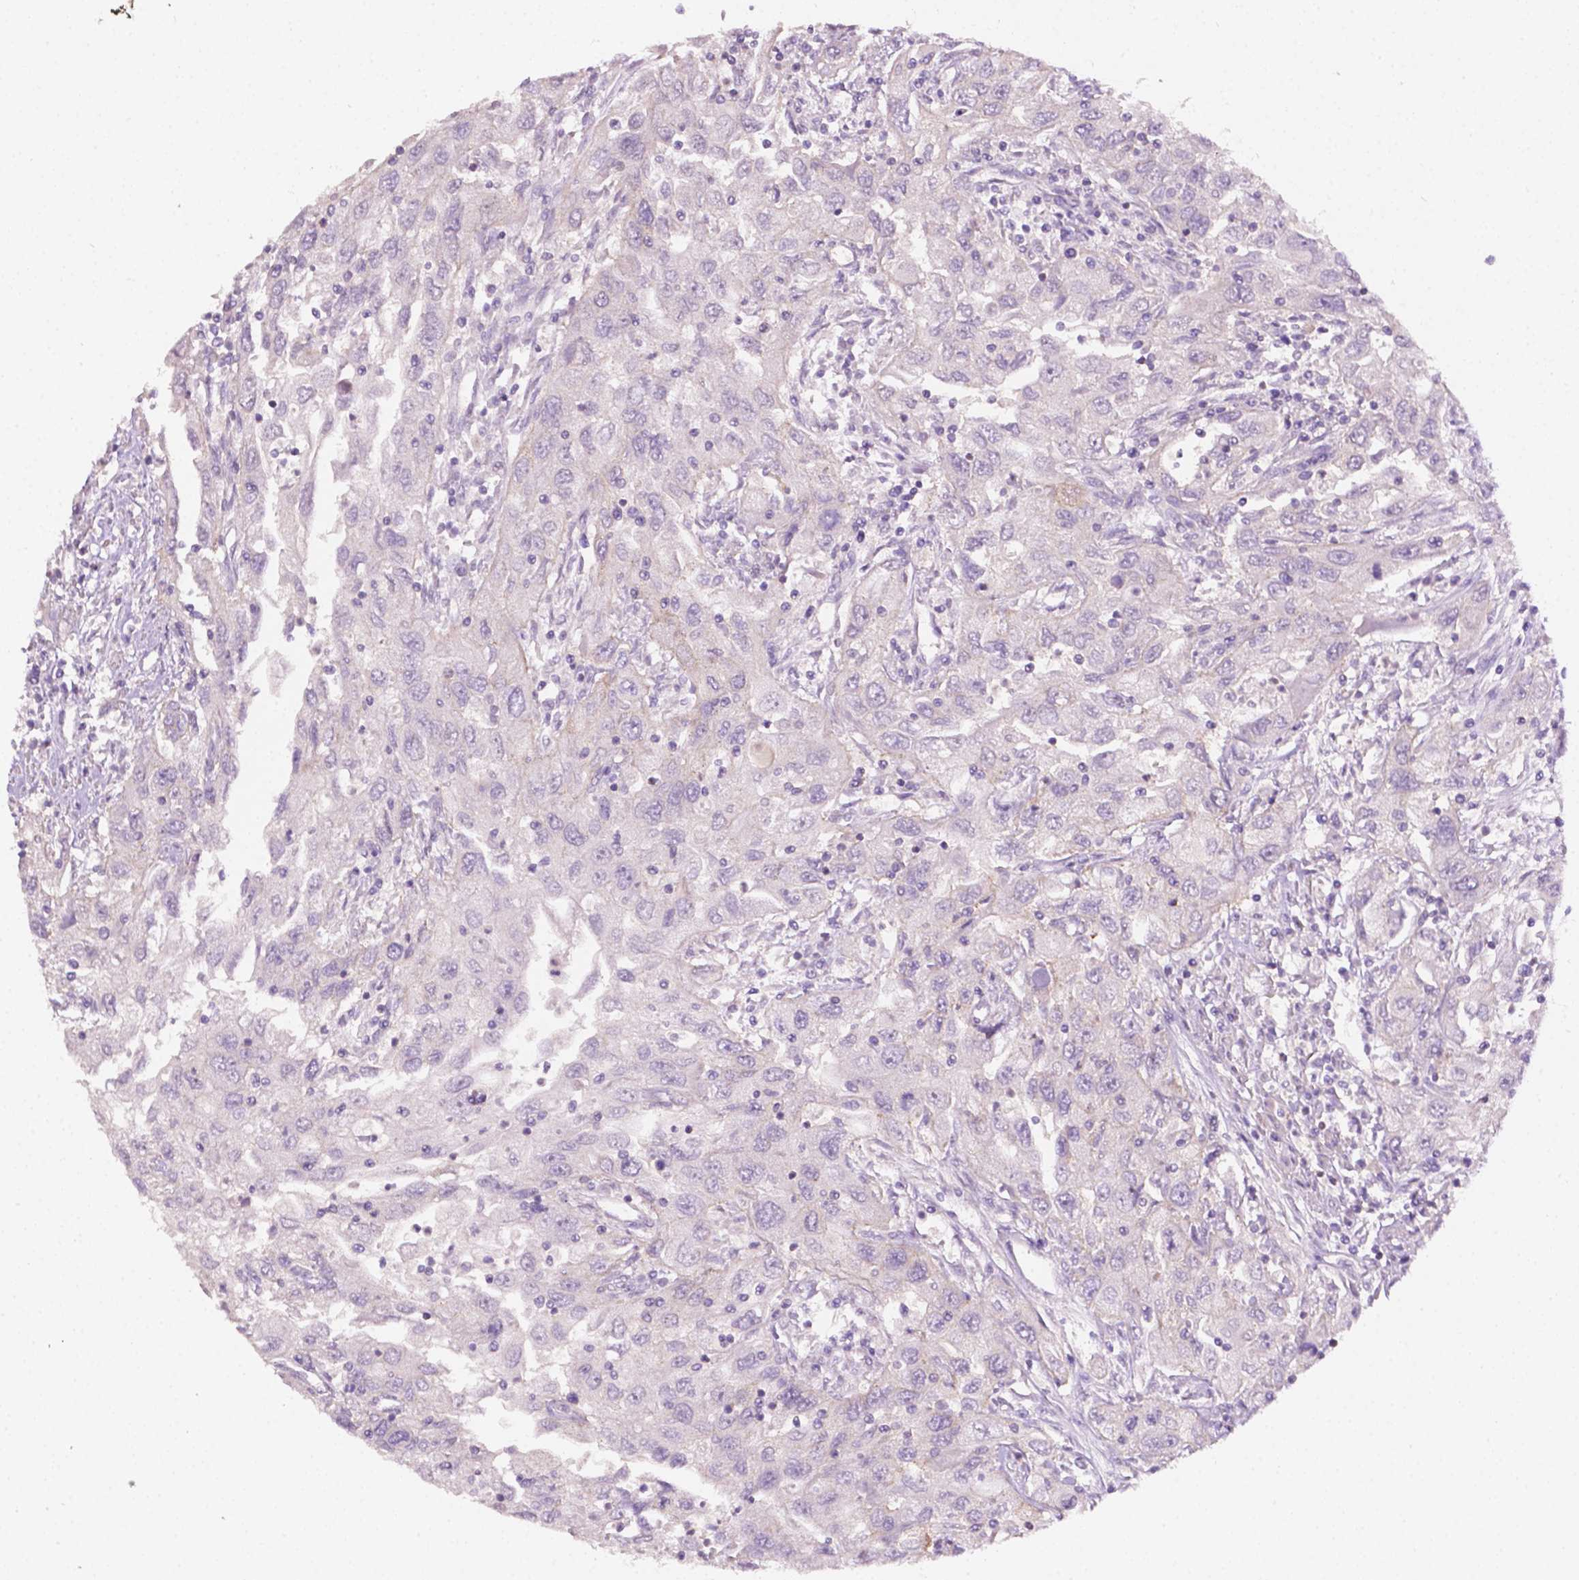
{"staining": {"intensity": "negative", "quantity": "none", "location": "none"}, "tissue": "urothelial cancer", "cell_type": "Tumor cells", "image_type": "cancer", "snomed": [{"axis": "morphology", "description": "Urothelial carcinoma, High grade"}, {"axis": "topography", "description": "Urinary bladder"}], "caption": "IHC photomicrograph of human urothelial carcinoma (high-grade) stained for a protein (brown), which displays no staining in tumor cells. Brightfield microscopy of immunohistochemistry (IHC) stained with DAB (brown) and hematoxylin (blue), captured at high magnification.", "gene": "EGFR", "patient": {"sex": "male", "age": 76}}